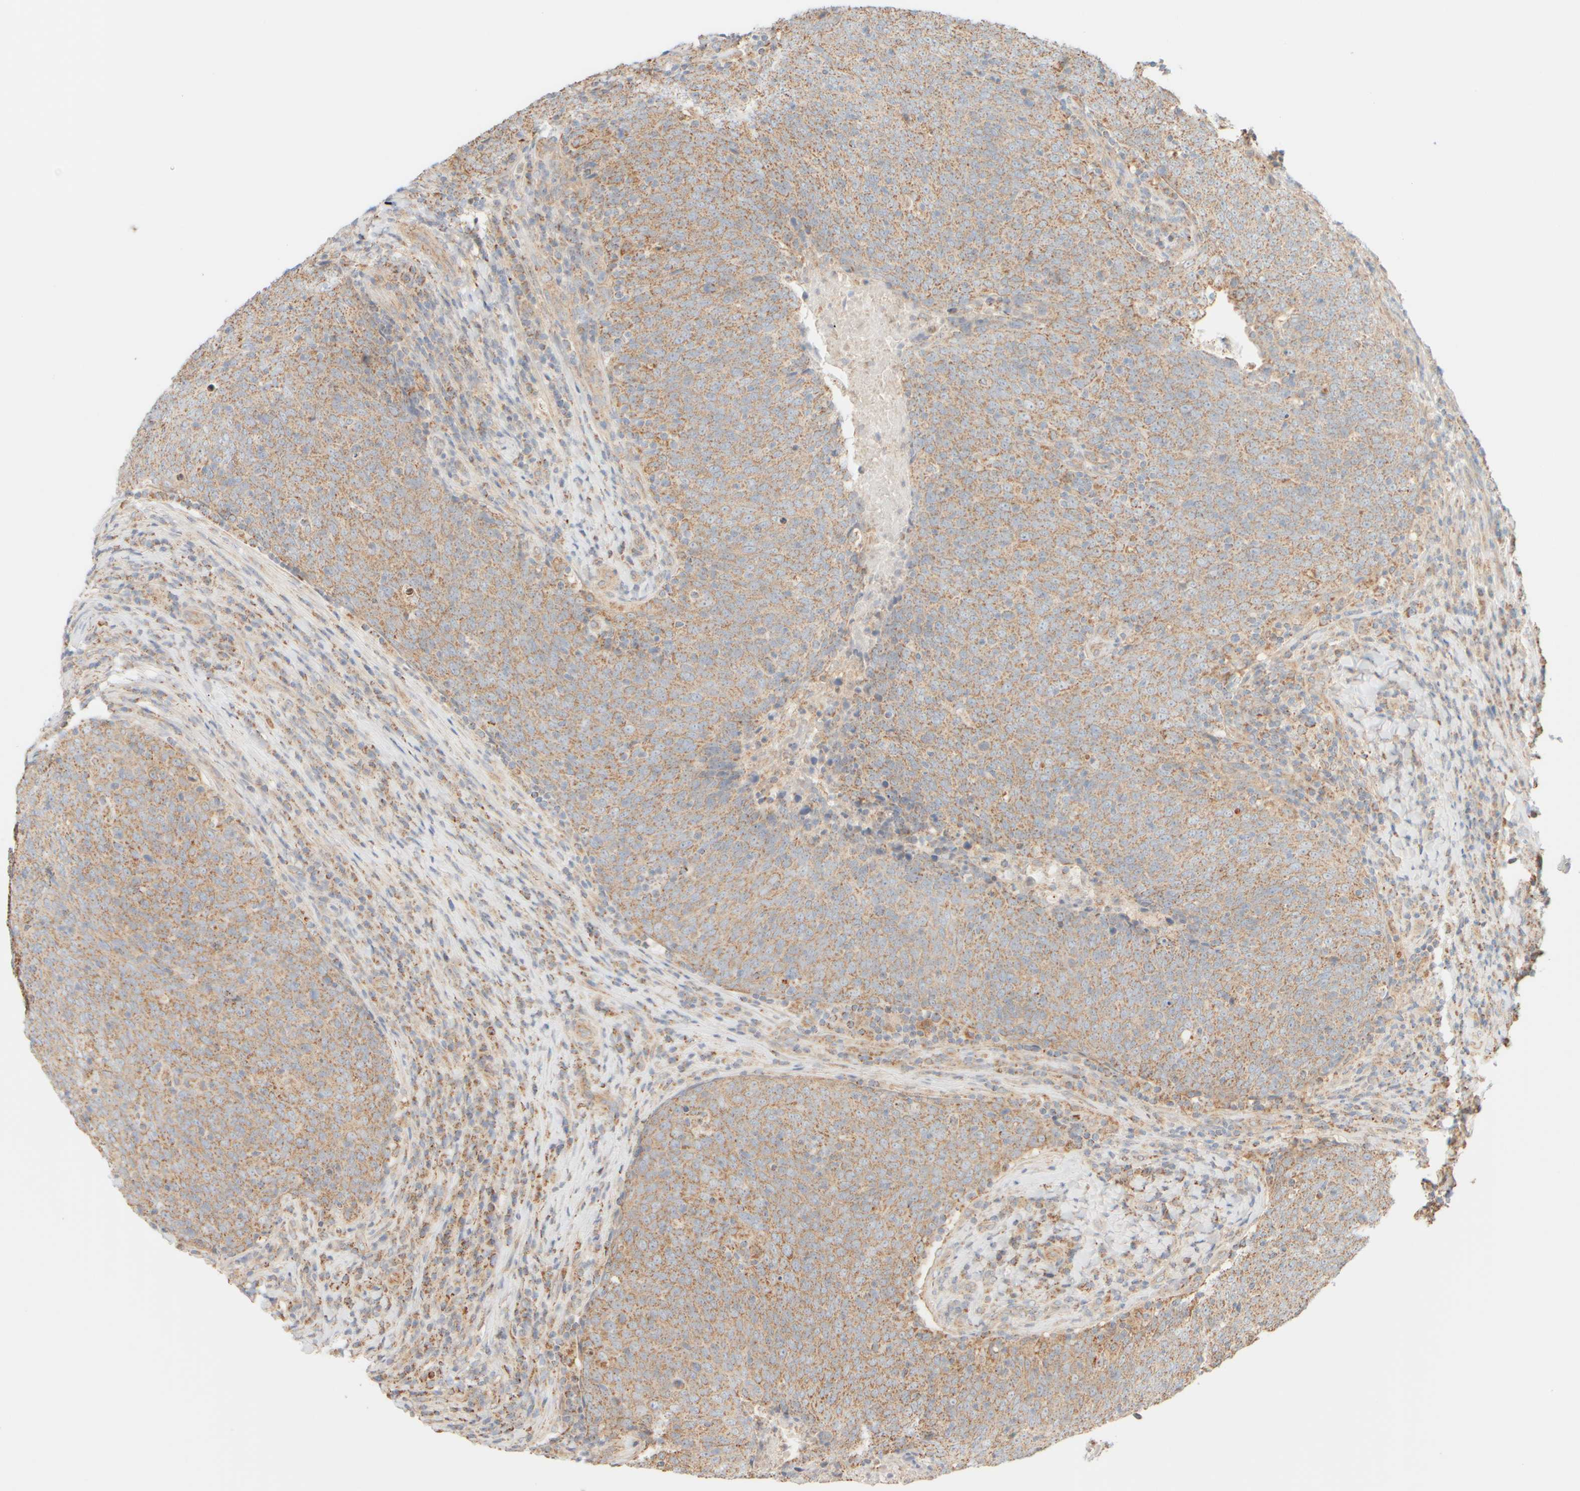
{"staining": {"intensity": "moderate", "quantity": ">75%", "location": "cytoplasmic/membranous"}, "tissue": "head and neck cancer", "cell_type": "Tumor cells", "image_type": "cancer", "snomed": [{"axis": "morphology", "description": "Squamous cell carcinoma, NOS"}, {"axis": "morphology", "description": "Squamous cell carcinoma, metastatic, NOS"}, {"axis": "topography", "description": "Lymph node"}, {"axis": "topography", "description": "Head-Neck"}], "caption": "DAB (3,3'-diaminobenzidine) immunohistochemical staining of squamous cell carcinoma (head and neck) shows moderate cytoplasmic/membranous protein expression in about >75% of tumor cells. (DAB (3,3'-diaminobenzidine) IHC, brown staining for protein, blue staining for nuclei).", "gene": "APBB2", "patient": {"sex": "male", "age": 62}}